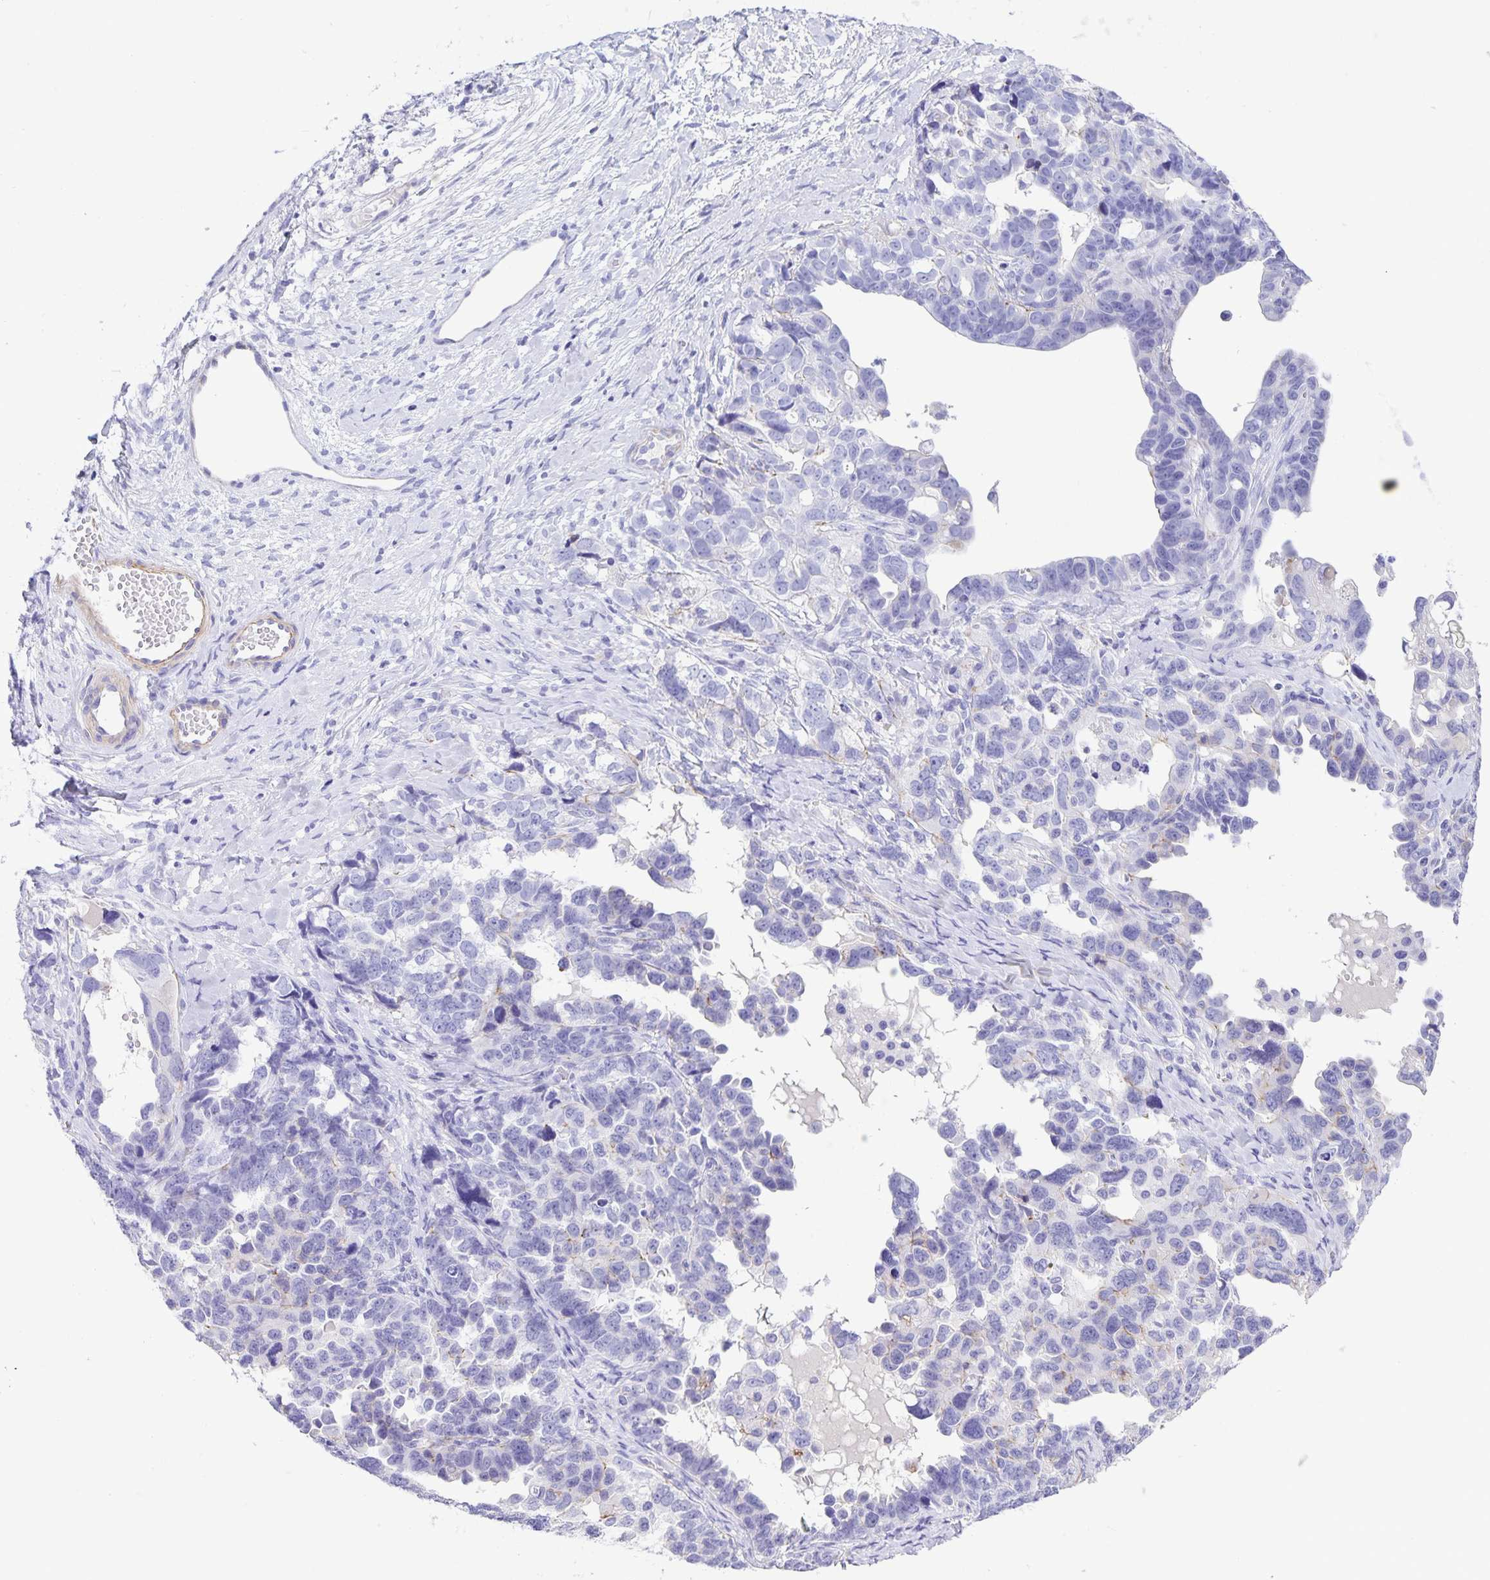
{"staining": {"intensity": "negative", "quantity": "none", "location": "none"}, "tissue": "ovarian cancer", "cell_type": "Tumor cells", "image_type": "cancer", "snomed": [{"axis": "morphology", "description": "Cystadenocarcinoma, serous, NOS"}, {"axis": "topography", "description": "Ovary"}], "caption": "Tumor cells are negative for protein expression in human ovarian serous cystadenocarcinoma.", "gene": "UBQLN3", "patient": {"sex": "female", "age": 69}}